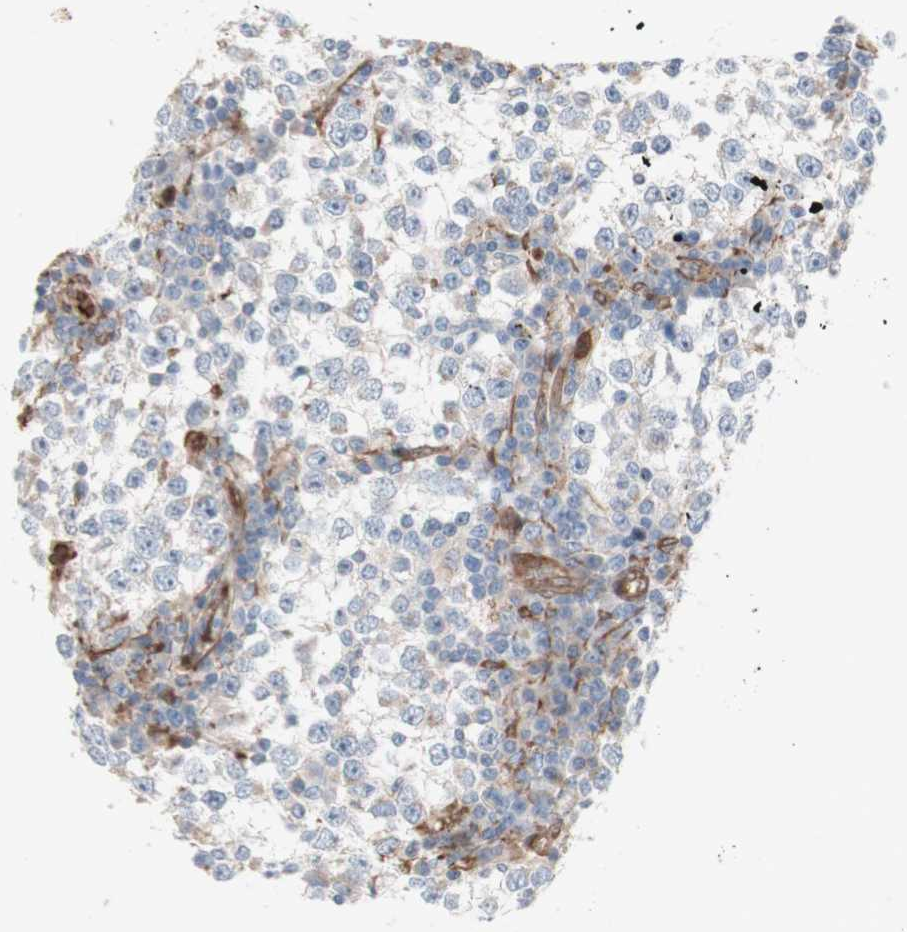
{"staining": {"intensity": "weak", "quantity": ">75%", "location": "cytoplasmic/membranous"}, "tissue": "testis cancer", "cell_type": "Tumor cells", "image_type": "cancer", "snomed": [{"axis": "morphology", "description": "Seminoma, NOS"}, {"axis": "topography", "description": "Testis"}], "caption": "IHC image of neoplastic tissue: human testis seminoma stained using immunohistochemistry (IHC) shows low levels of weak protein expression localized specifically in the cytoplasmic/membranous of tumor cells, appearing as a cytoplasmic/membranous brown color.", "gene": "CNN3", "patient": {"sex": "male", "age": 65}}